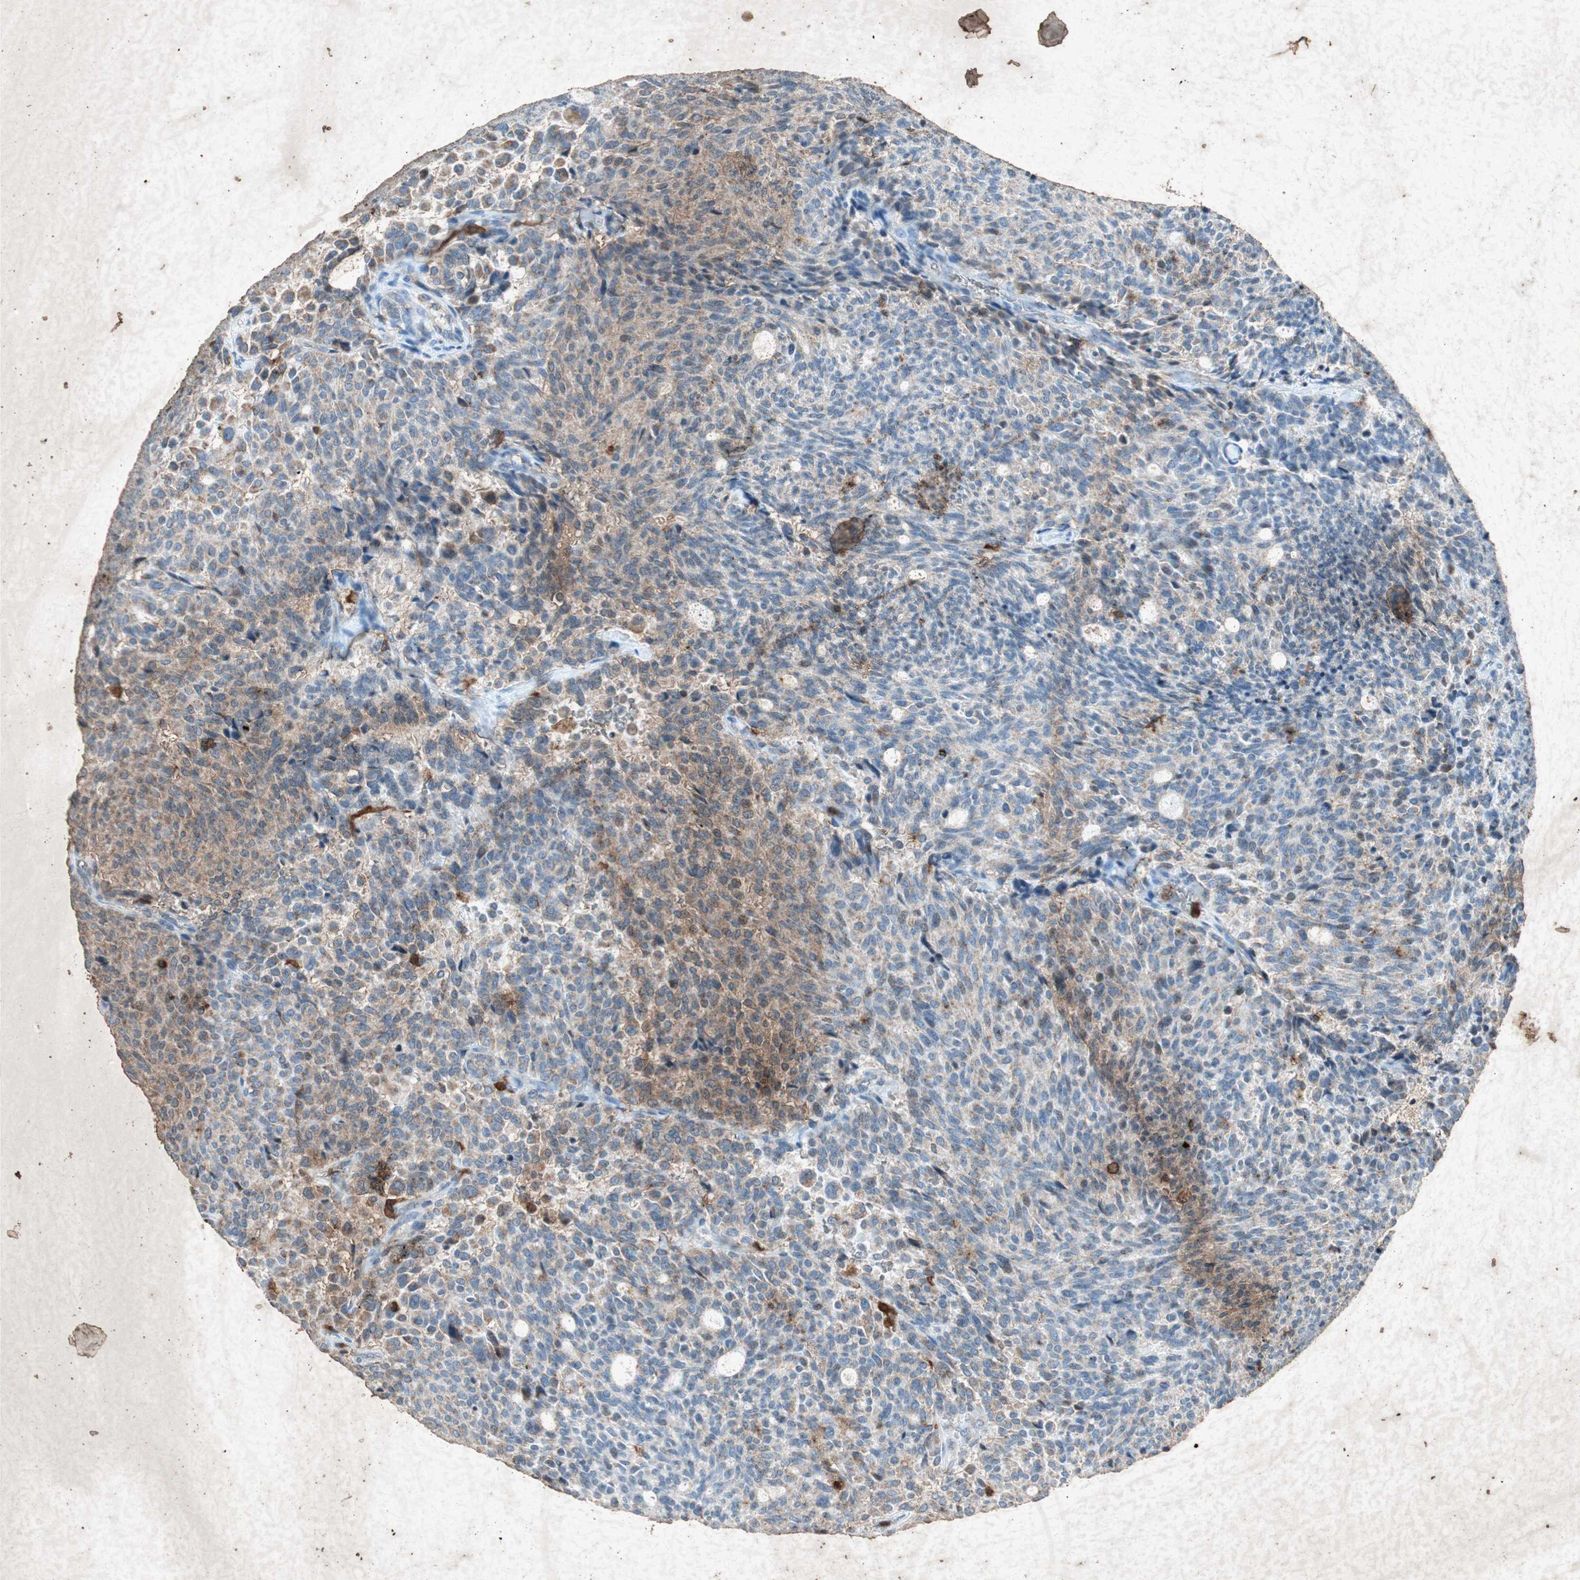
{"staining": {"intensity": "weak", "quantity": "25%-75%", "location": "cytoplasmic/membranous"}, "tissue": "carcinoid", "cell_type": "Tumor cells", "image_type": "cancer", "snomed": [{"axis": "morphology", "description": "Carcinoid, malignant, NOS"}, {"axis": "topography", "description": "Pancreas"}], "caption": "This is an image of IHC staining of carcinoid, which shows weak positivity in the cytoplasmic/membranous of tumor cells.", "gene": "TYROBP", "patient": {"sex": "female", "age": 54}}